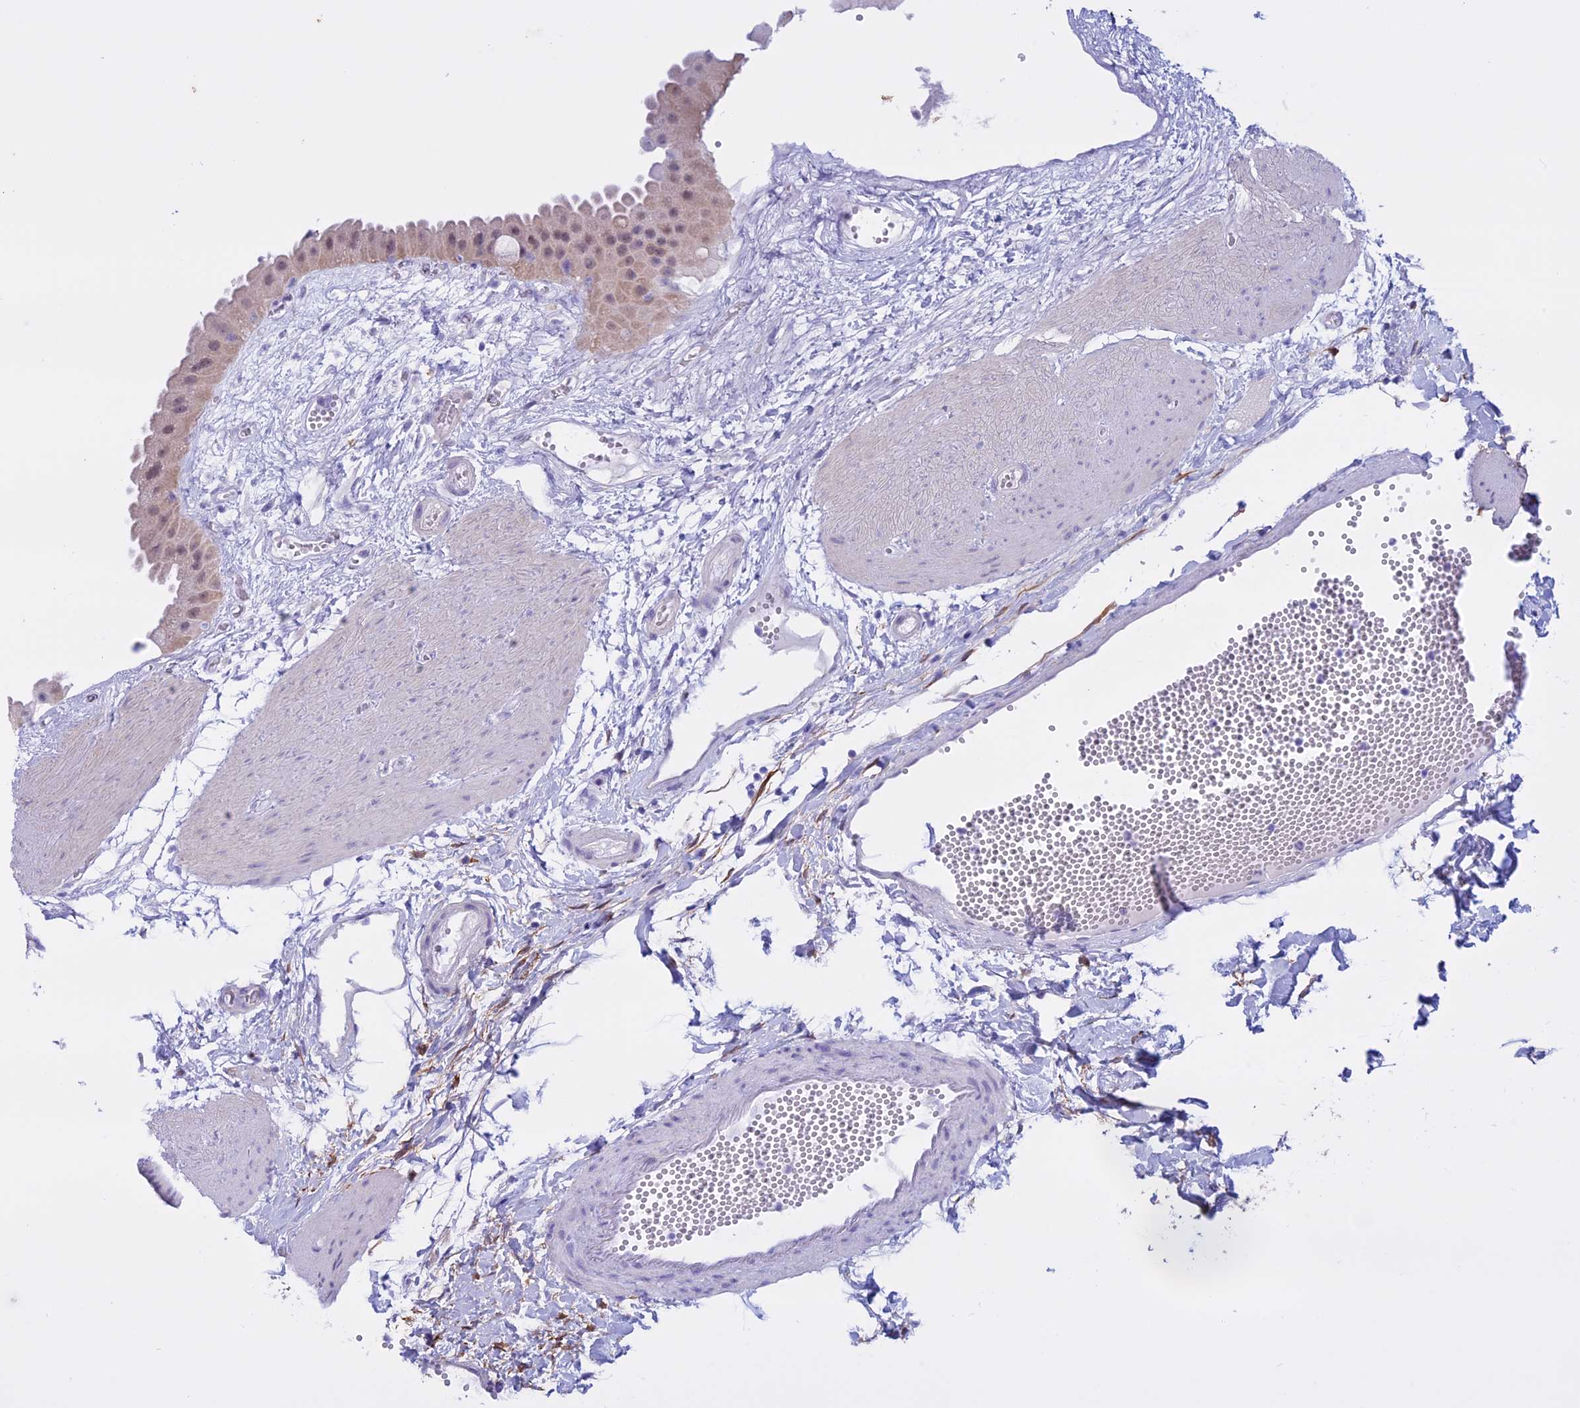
{"staining": {"intensity": "weak", "quantity": "25%-75%", "location": "cytoplasmic/membranous"}, "tissue": "gallbladder", "cell_type": "Glandular cells", "image_type": "normal", "snomed": [{"axis": "morphology", "description": "Normal tissue, NOS"}, {"axis": "topography", "description": "Gallbladder"}], "caption": "A high-resolution micrograph shows IHC staining of normal gallbladder, which demonstrates weak cytoplasmic/membranous staining in about 25%-75% of glandular cells. (DAB = brown stain, brightfield microscopy at high magnification).", "gene": "LHFPL2", "patient": {"sex": "female", "age": 64}}